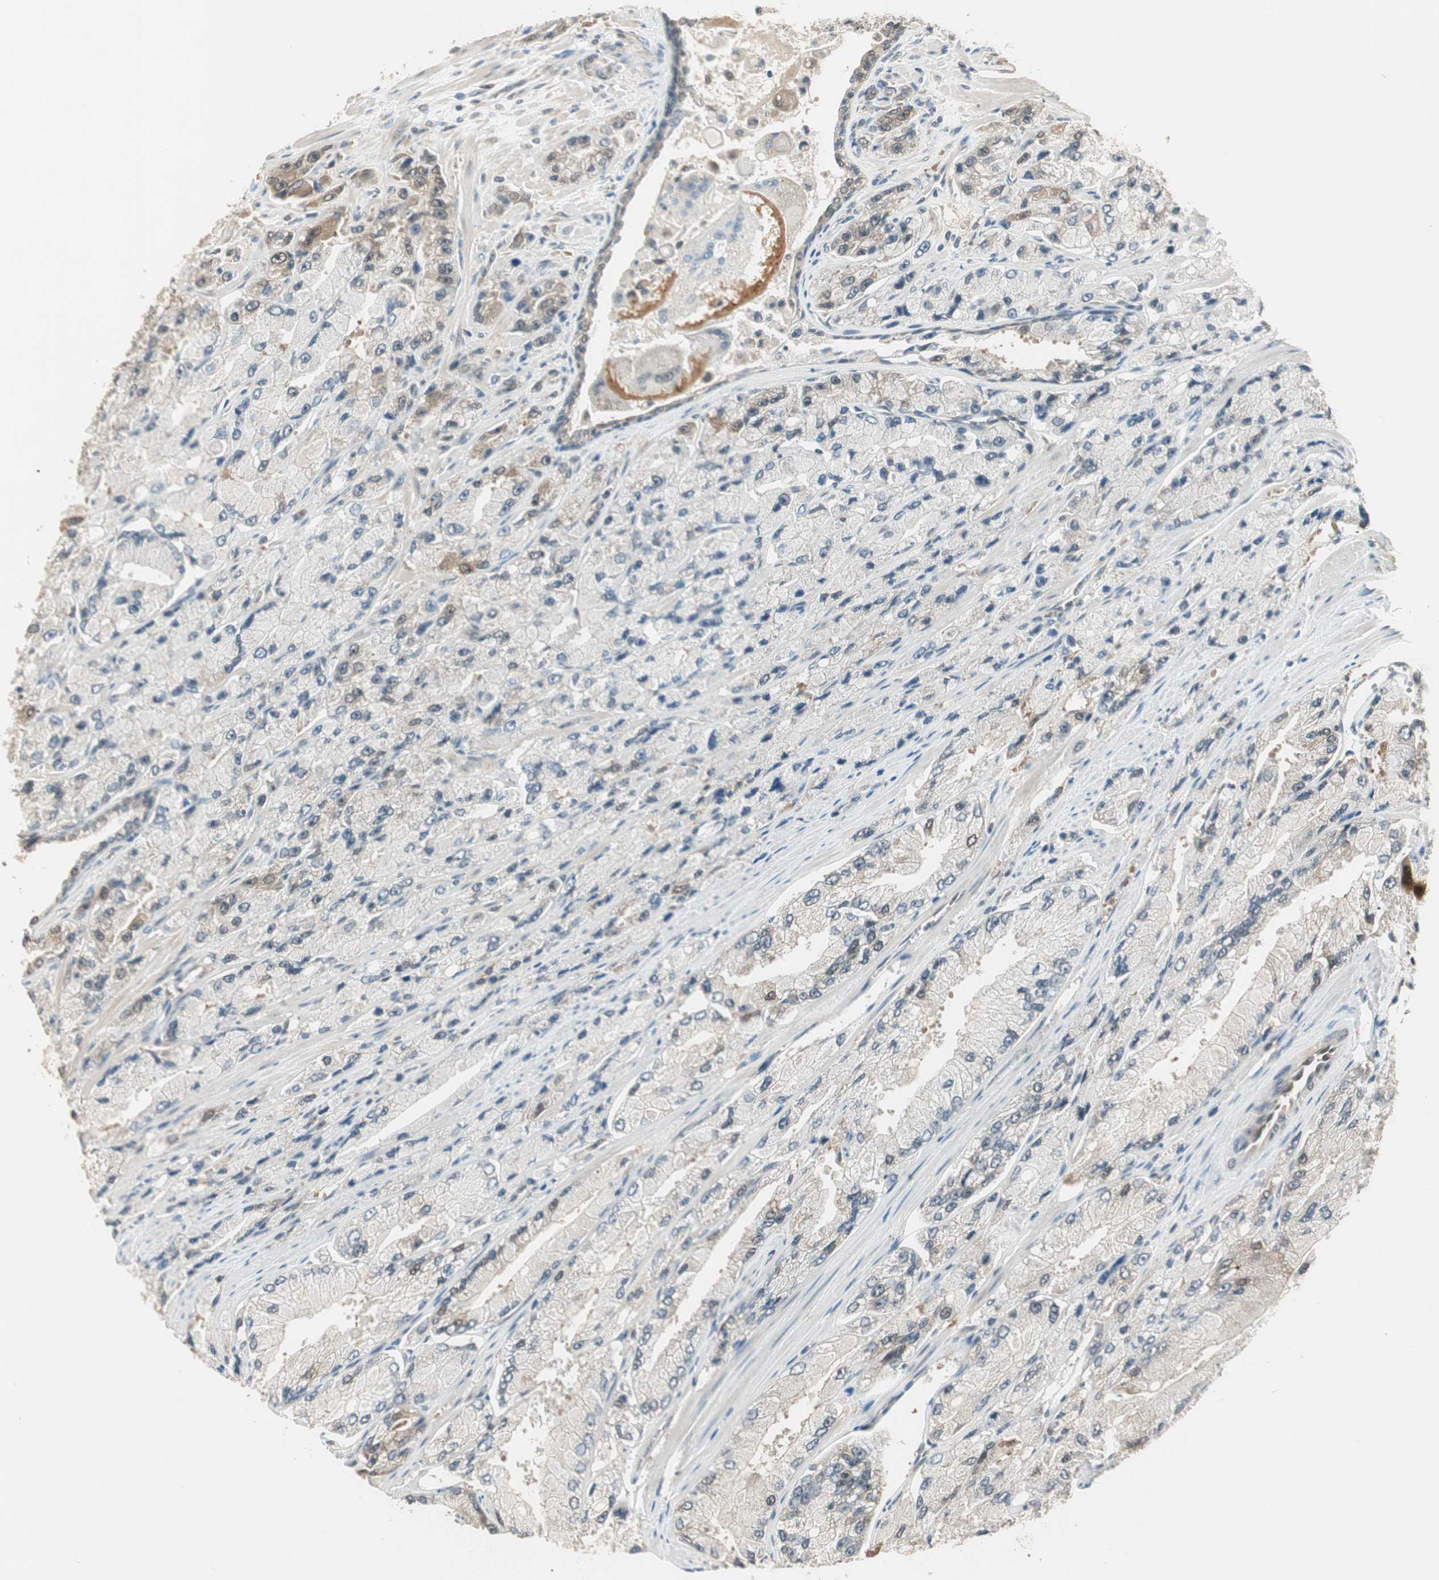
{"staining": {"intensity": "weak", "quantity": "<25%", "location": "cytoplasmic/membranous"}, "tissue": "prostate cancer", "cell_type": "Tumor cells", "image_type": "cancer", "snomed": [{"axis": "morphology", "description": "Adenocarcinoma, High grade"}, {"axis": "topography", "description": "Prostate"}], "caption": "This is an IHC photomicrograph of human prostate cancer. There is no positivity in tumor cells.", "gene": "USP5", "patient": {"sex": "male", "age": 58}}